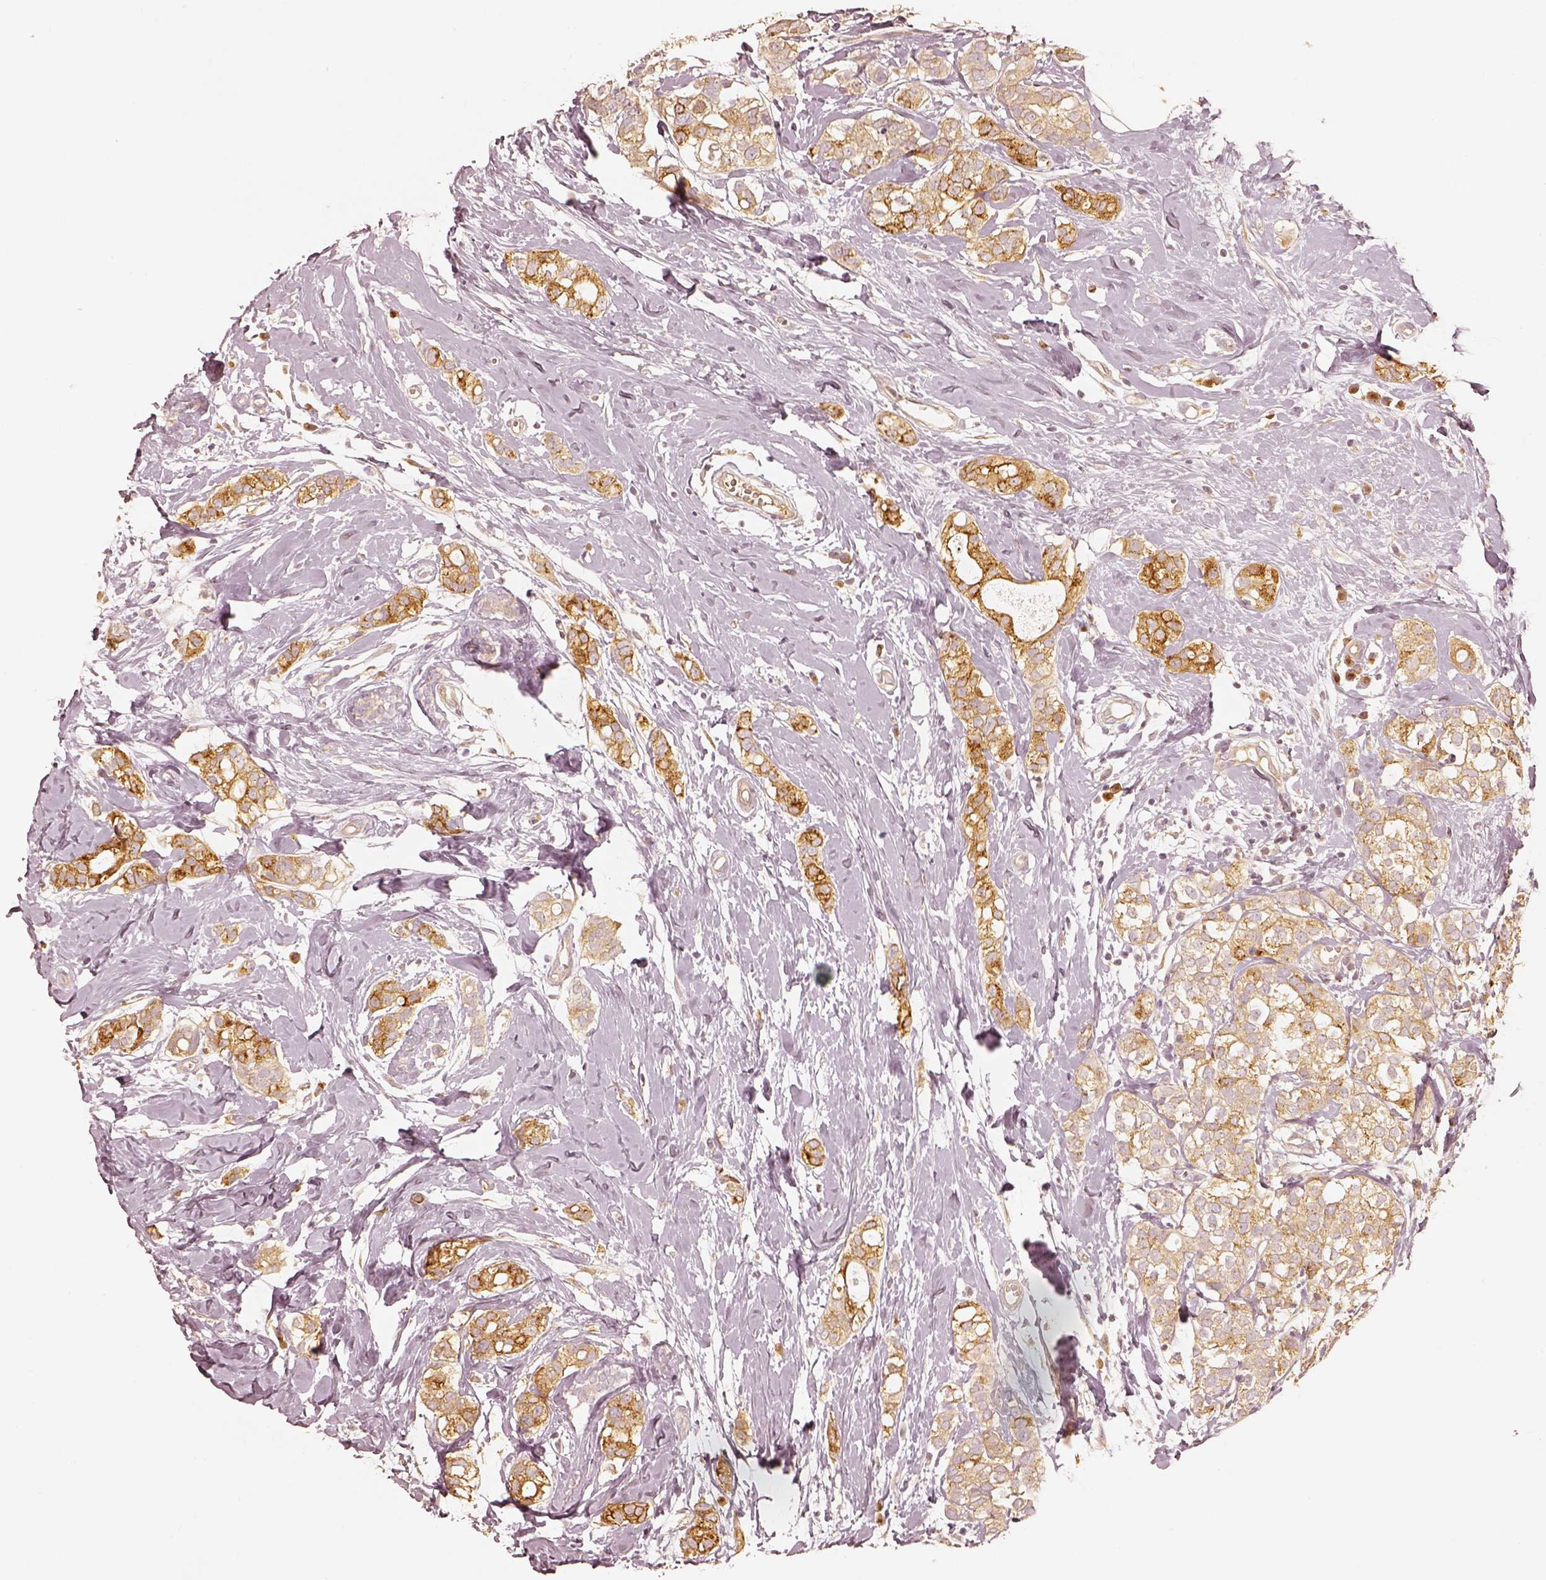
{"staining": {"intensity": "moderate", "quantity": ">75%", "location": "cytoplasmic/membranous"}, "tissue": "breast cancer", "cell_type": "Tumor cells", "image_type": "cancer", "snomed": [{"axis": "morphology", "description": "Duct carcinoma"}, {"axis": "topography", "description": "Breast"}], "caption": "IHC histopathology image of neoplastic tissue: breast cancer stained using immunohistochemistry displays medium levels of moderate protein expression localized specifically in the cytoplasmic/membranous of tumor cells, appearing as a cytoplasmic/membranous brown color.", "gene": "GORASP2", "patient": {"sex": "female", "age": 40}}